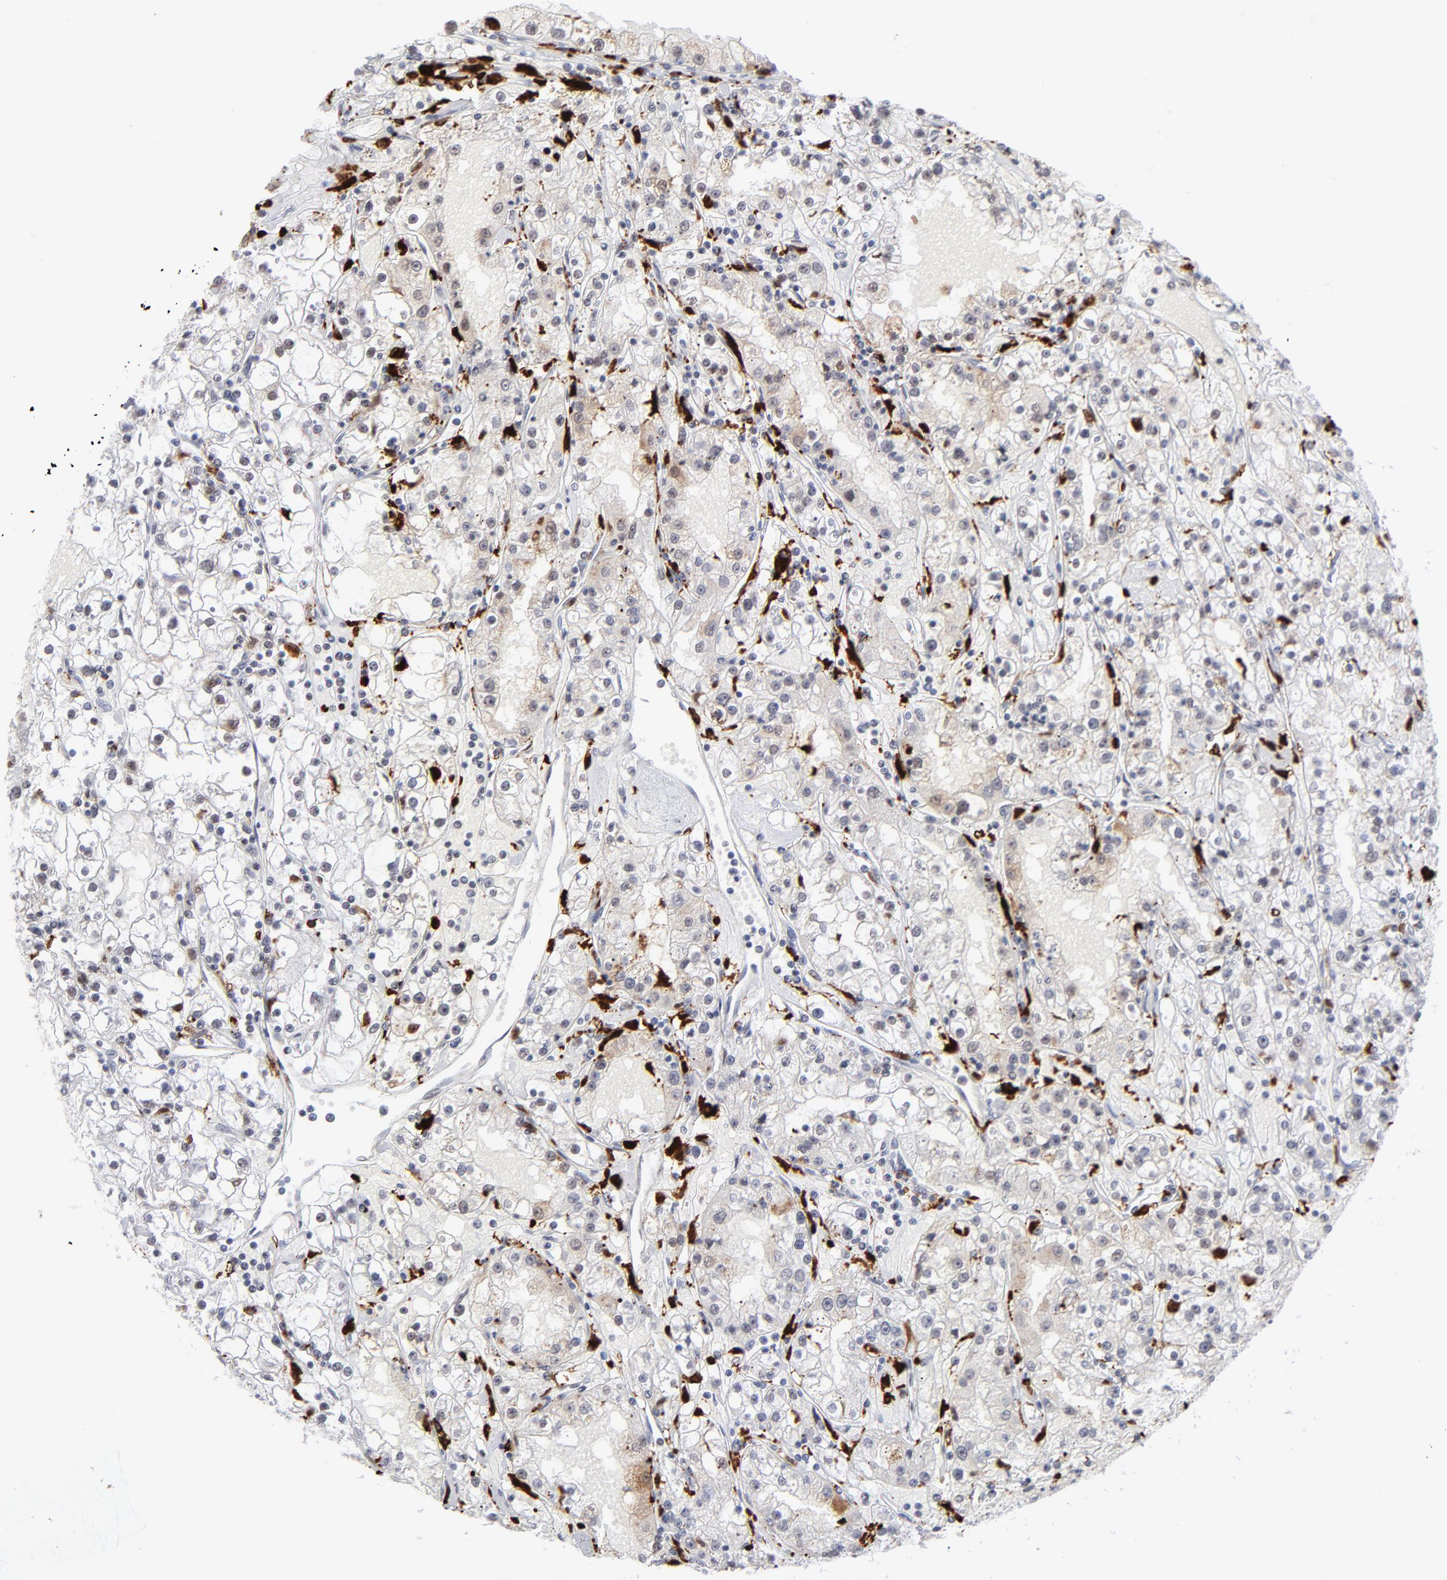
{"staining": {"intensity": "negative", "quantity": "none", "location": "none"}, "tissue": "renal cancer", "cell_type": "Tumor cells", "image_type": "cancer", "snomed": [{"axis": "morphology", "description": "Adenocarcinoma, NOS"}, {"axis": "topography", "description": "Kidney"}], "caption": "High magnification brightfield microscopy of adenocarcinoma (renal) stained with DAB (3,3'-diaminobenzidine) (brown) and counterstained with hematoxylin (blue): tumor cells show no significant positivity. (DAB (3,3'-diaminobenzidine) IHC with hematoxylin counter stain).", "gene": "CCR2", "patient": {"sex": "male", "age": 56}}